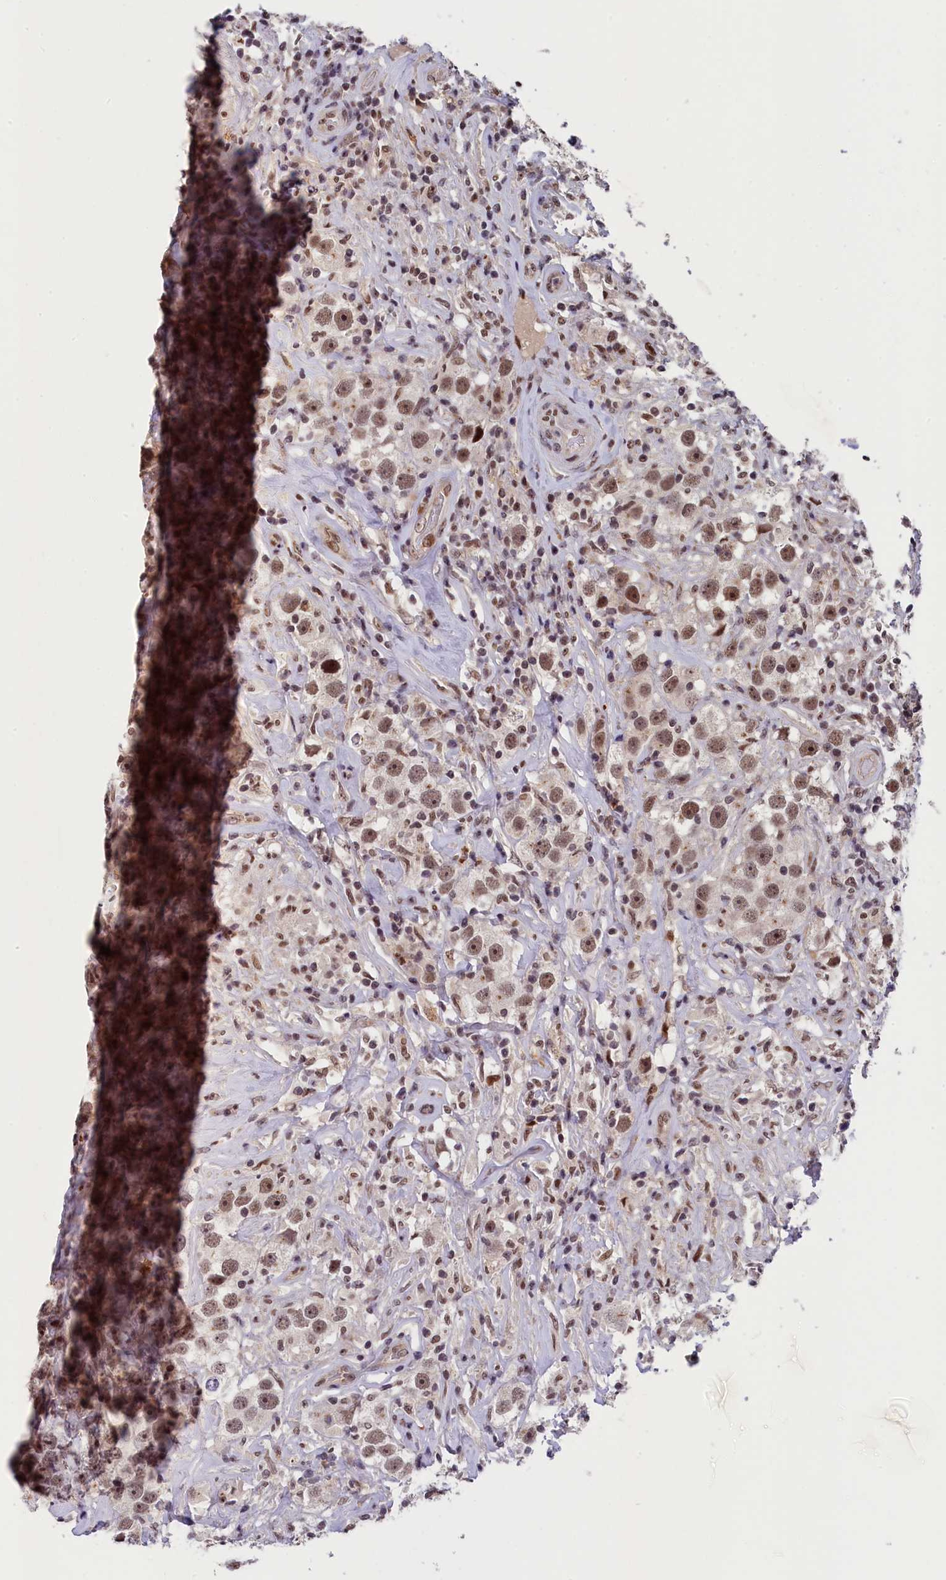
{"staining": {"intensity": "moderate", "quantity": ">75%", "location": "nuclear"}, "tissue": "testis cancer", "cell_type": "Tumor cells", "image_type": "cancer", "snomed": [{"axis": "morphology", "description": "Seminoma, NOS"}, {"axis": "topography", "description": "Testis"}], "caption": "Testis seminoma stained with a brown dye reveals moderate nuclear positive staining in approximately >75% of tumor cells.", "gene": "ADIG", "patient": {"sex": "male", "age": 49}}